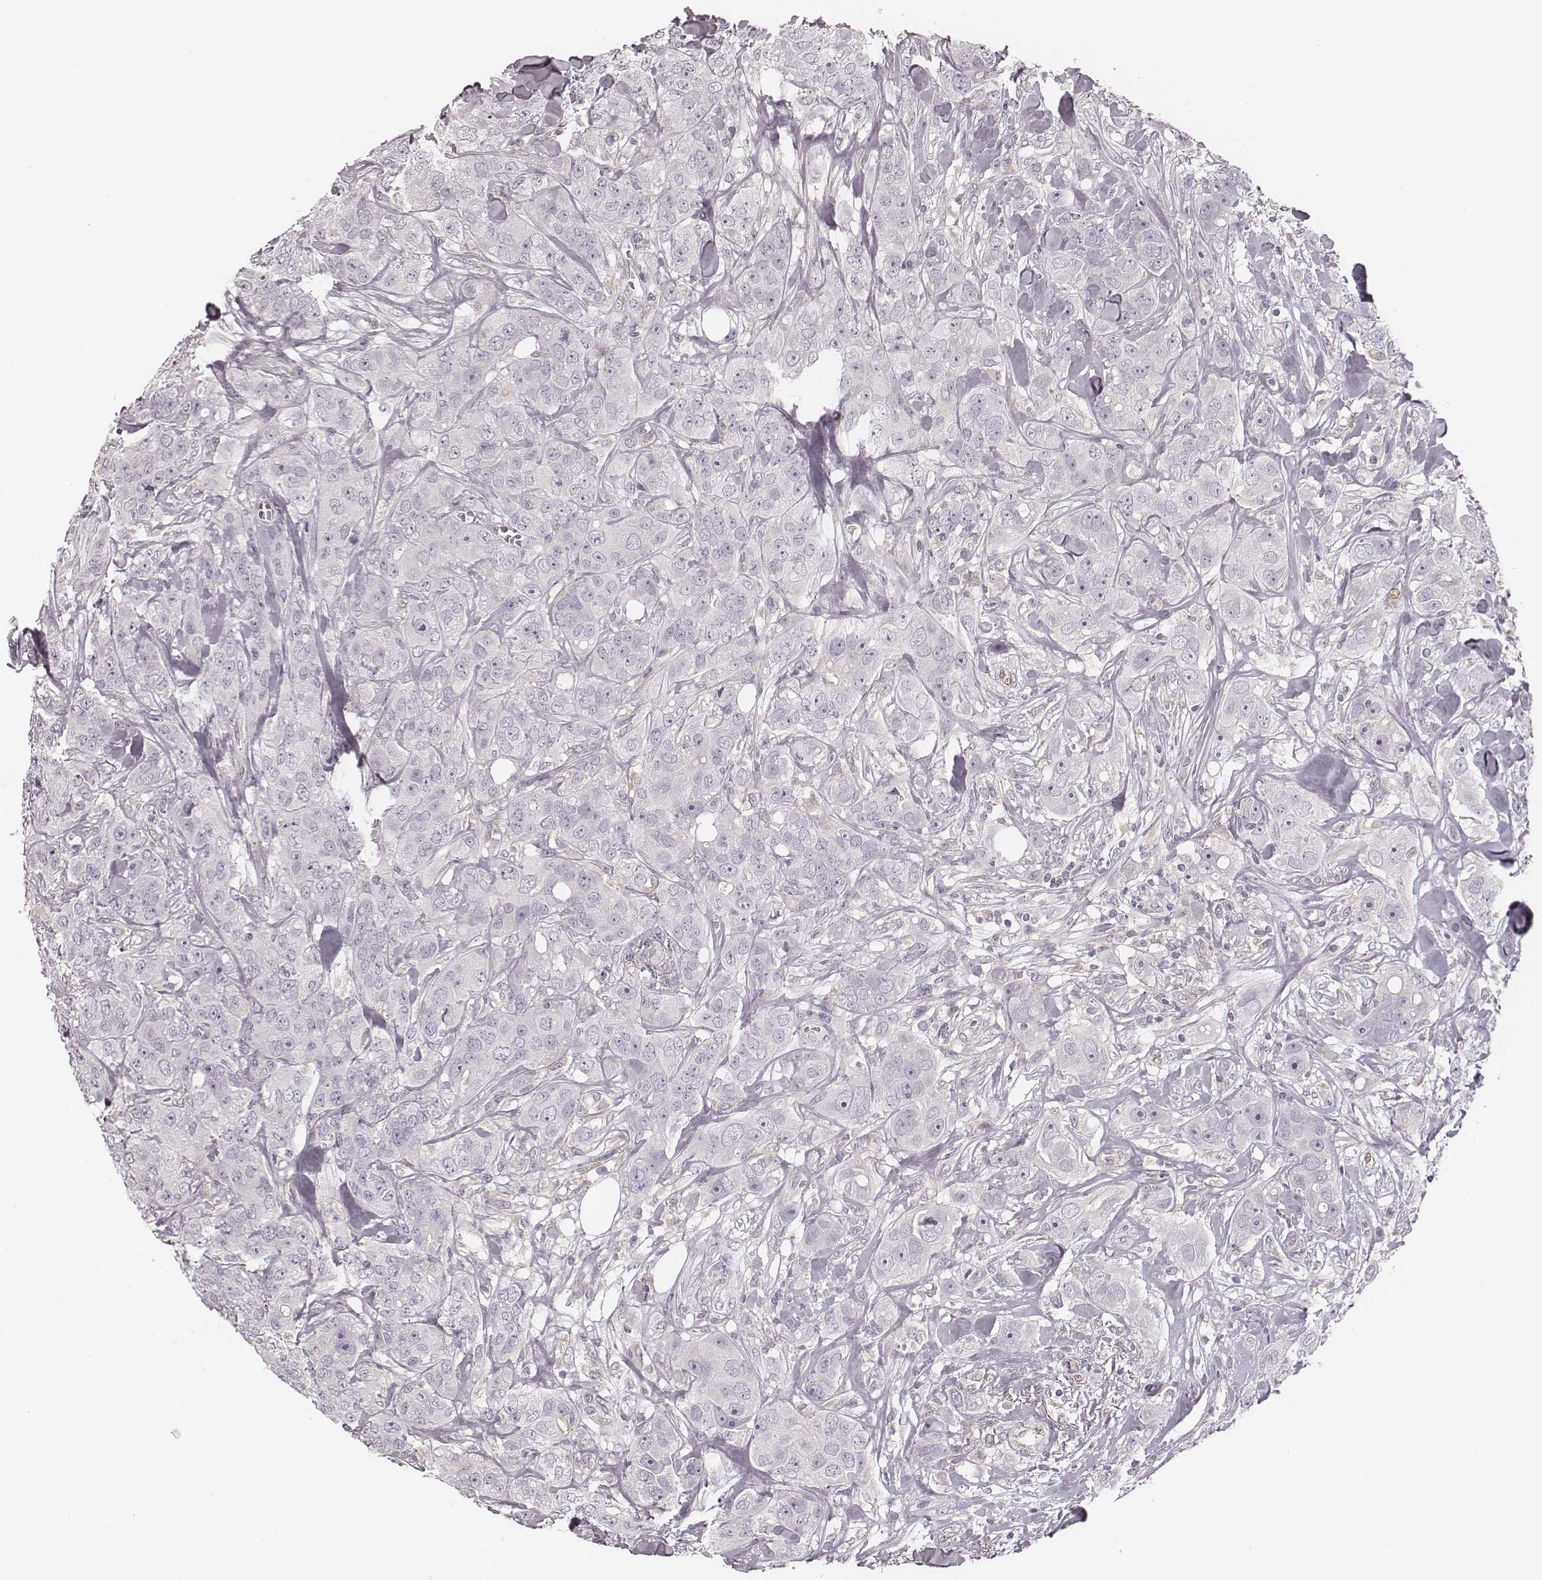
{"staining": {"intensity": "negative", "quantity": "none", "location": "none"}, "tissue": "breast cancer", "cell_type": "Tumor cells", "image_type": "cancer", "snomed": [{"axis": "morphology", "description": "Duct carcinoma"}, {"axis": "topography", "description": "Breast"}], "caption": "The photomicrograph shows no staining of tumor cells in intraductal carcinoma (breast).", "gene": "MSX1", "patient": {"sex": "female", "age": 43}}